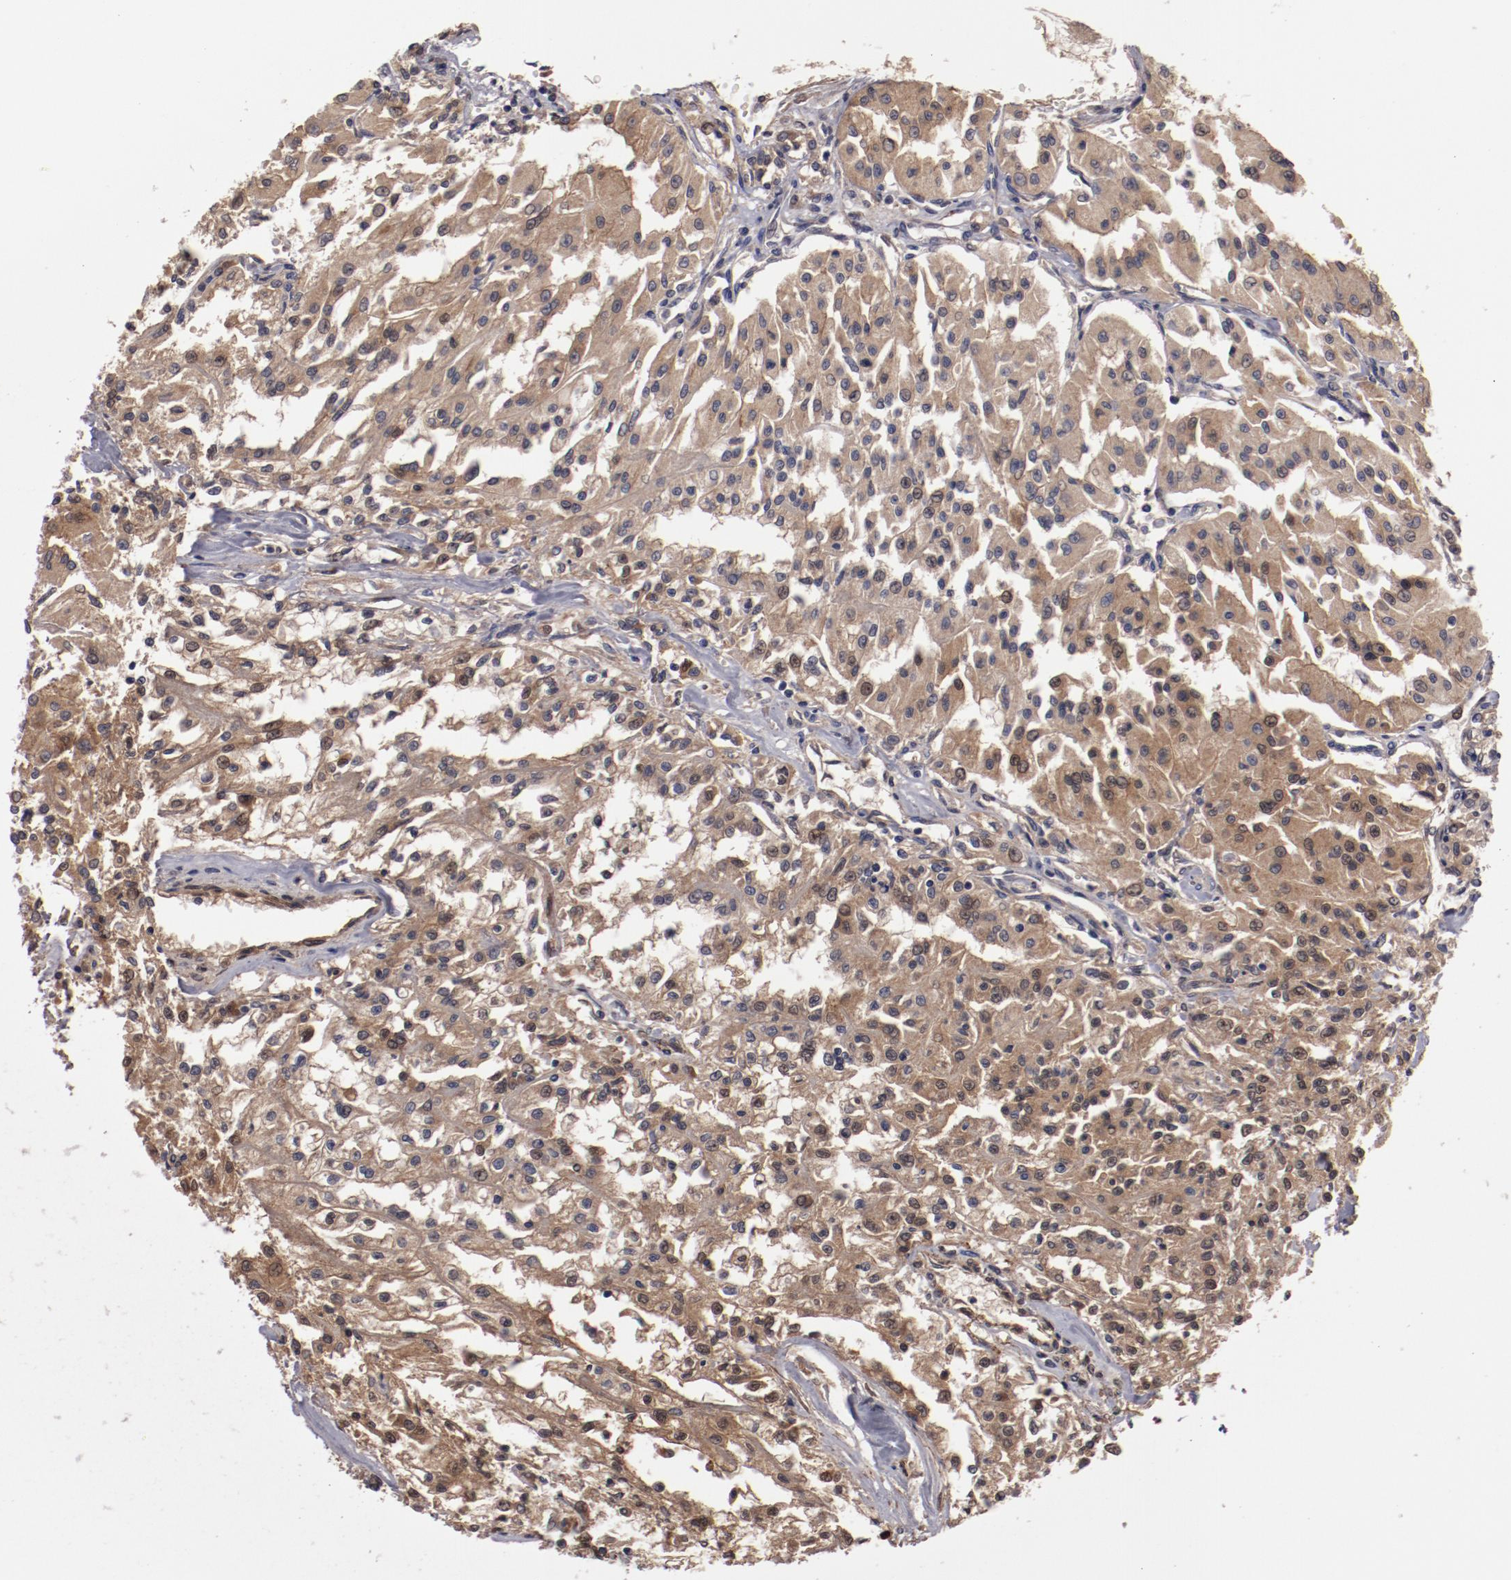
{"staining": {"intensity": "moderate", "quantity": ">75%", "location": "cytoplasmic/membranous"}, "tissue": "renal cancer", "cell_type": "Tumor cells", "image_type": "cancer", "snomed": [{"axis": "morphology", "description": "Adenocarcinoma, NOS"}, {"axis": "topography", "description": "Kidney"}], "caption": "Human renal adenocarcinoma stained for a protein (brown) exhibits moderate cytoplasmic/membranous positive expression in about >75% of tumor cells.", "gene": "SERPINA7", "patient": {"sex": "male", "age": 78}}